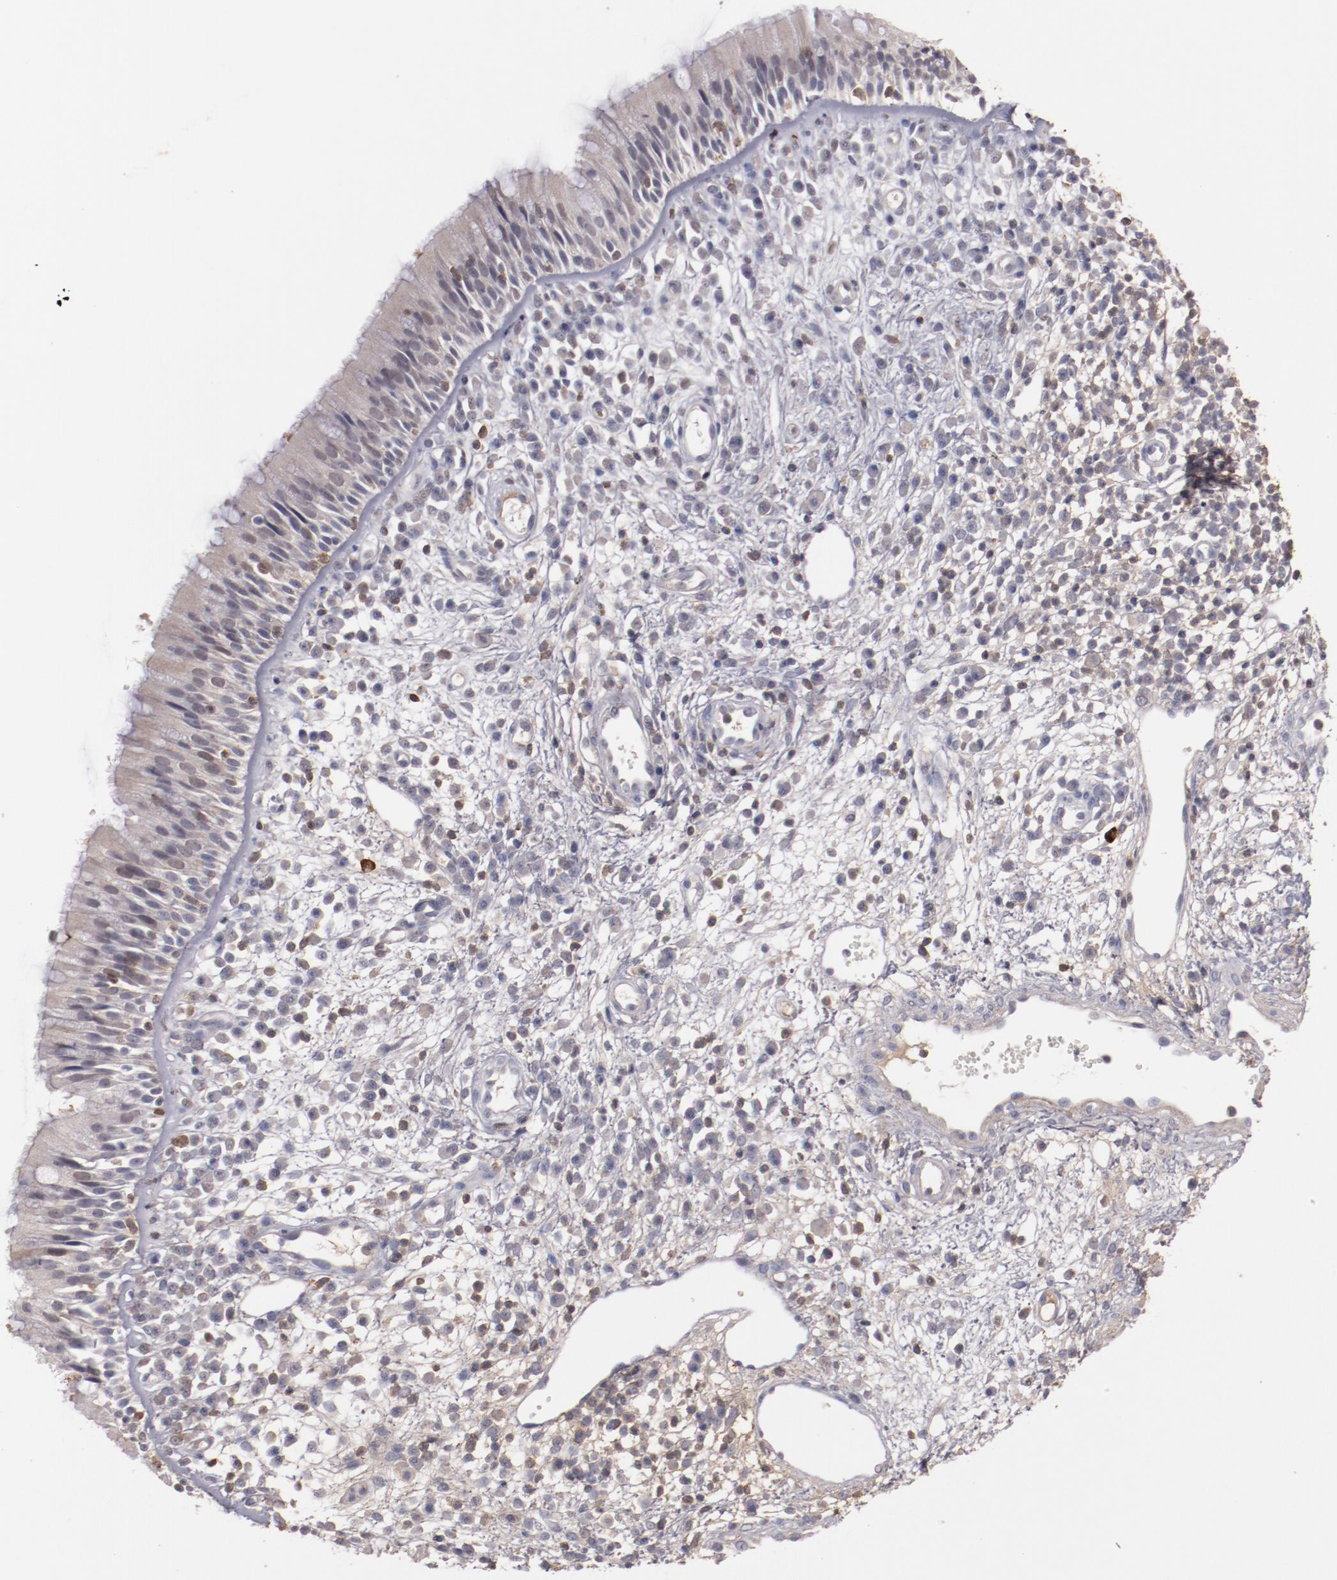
{"staining": {"intensity": "negative", "quantity": "none", "location": "none"}, "tissue": "nasopharynx", "cell_type": "Respiratory epithelial cells", "image_type": "normal", "snomed": [{"axis": "morphology", "description": "Normal tissue, NOS"}, {"axis": "morphology", "description": "Inflammation, NOS"}, {"axis": "morphology", "description": "Malignant melanoma, Metastatic site"}, {"axis": "topography", "description": "Nasopharynx"}], "caption": "An immunohistochemistry image of normal nasopharynx is shown. There is no staining in respiratory epithelial cells of nasopharynx. Nuclei are stained in blue.", "gene": "MBL2", "patient": {"sex": "female", "age": 55}}